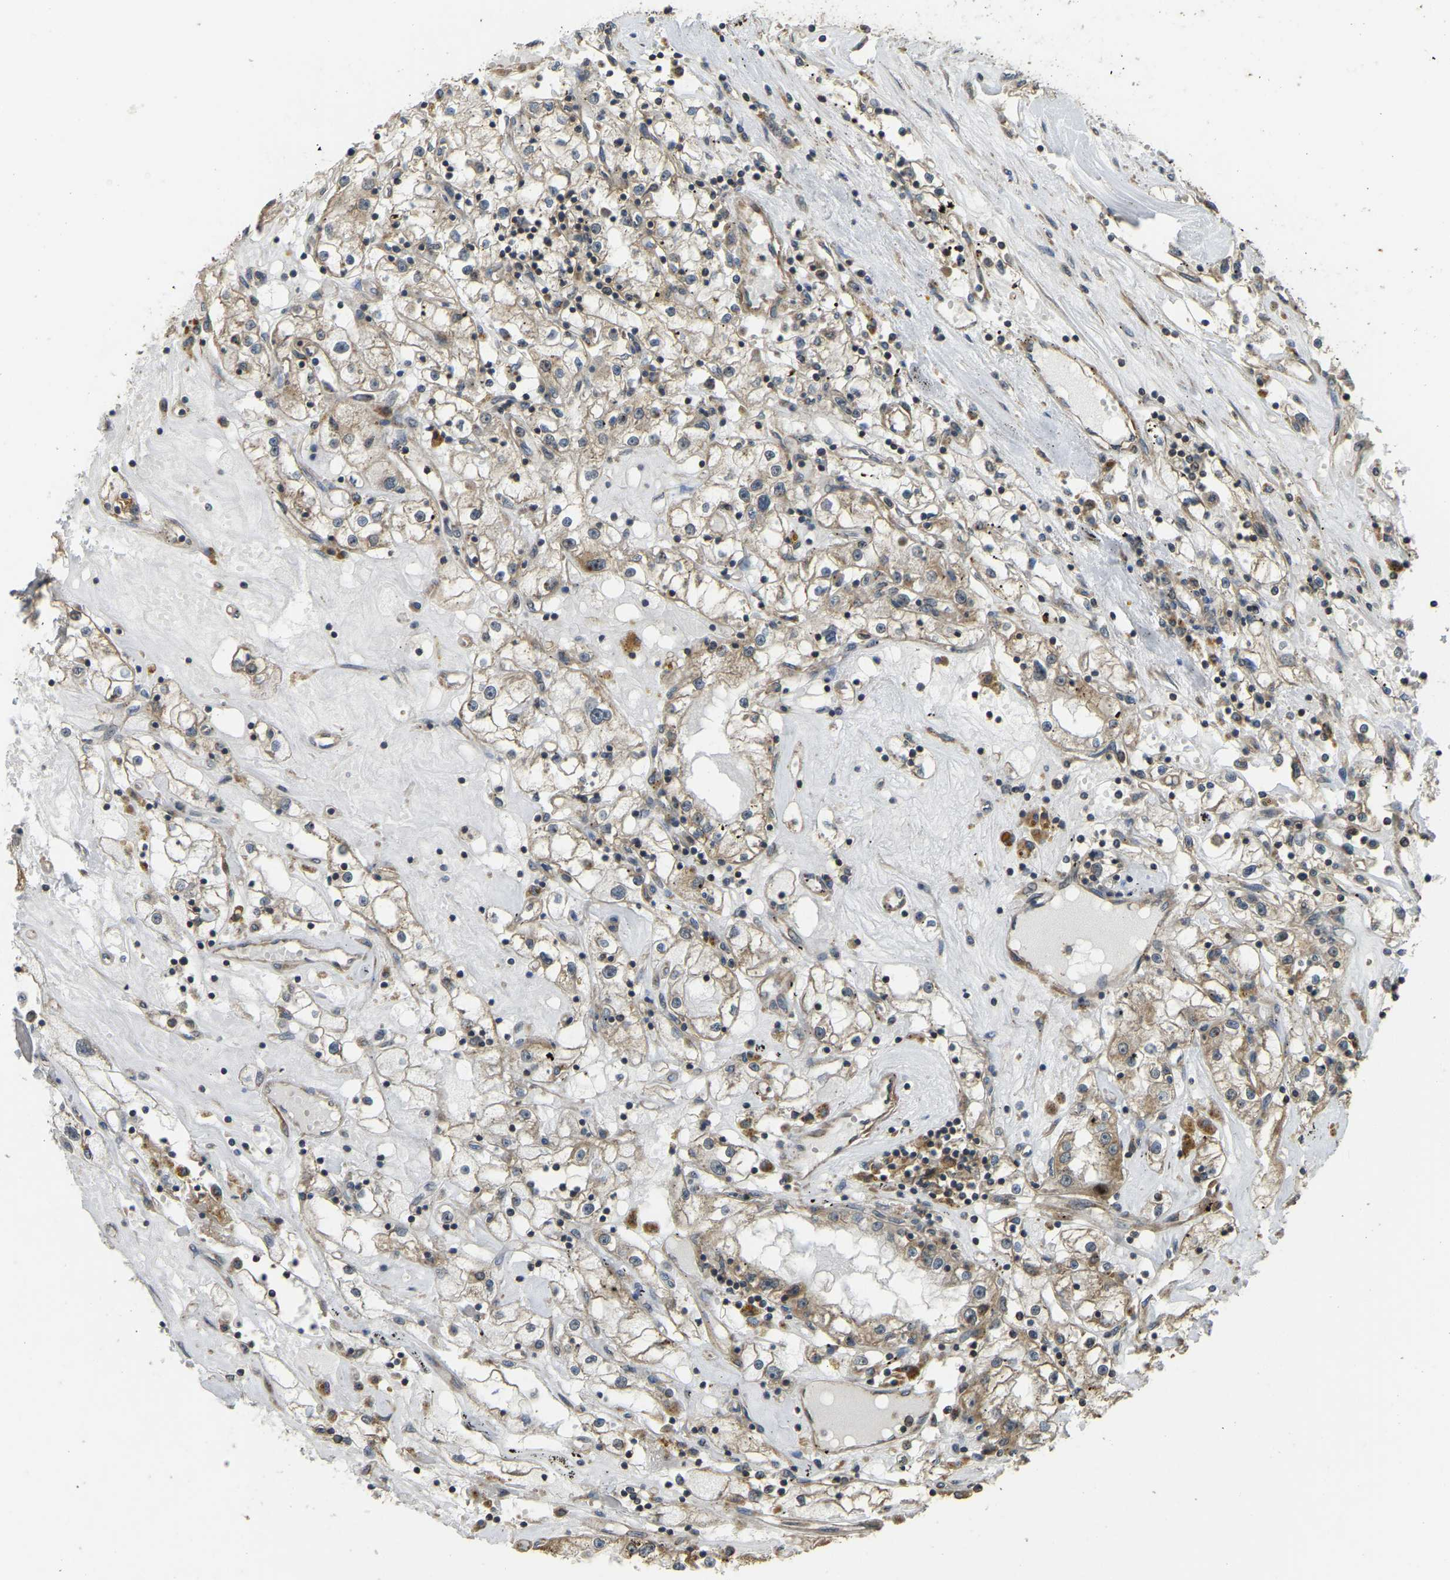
{"staining": {"intensity": "moderate", "quantity": ">75%", "location": "cytoplasmic/membranous"}, "tissue": "renal cancer", "cell_type": "Tumor cells", "image_type": "cancer", "snomed": [{"axis": "morphology", "description": "Adenocarcinoma, NOS"}, {"axis": "topography", "description": "Kidney"}], "caption": "A photomicrograph of renal adenocarcinoma stained for a protein exhibits moderate cytoplasmic/membranous brown staining in tumor cells.", "gene": "GNG2", "patient": {"sex": "male", "age": 56}}